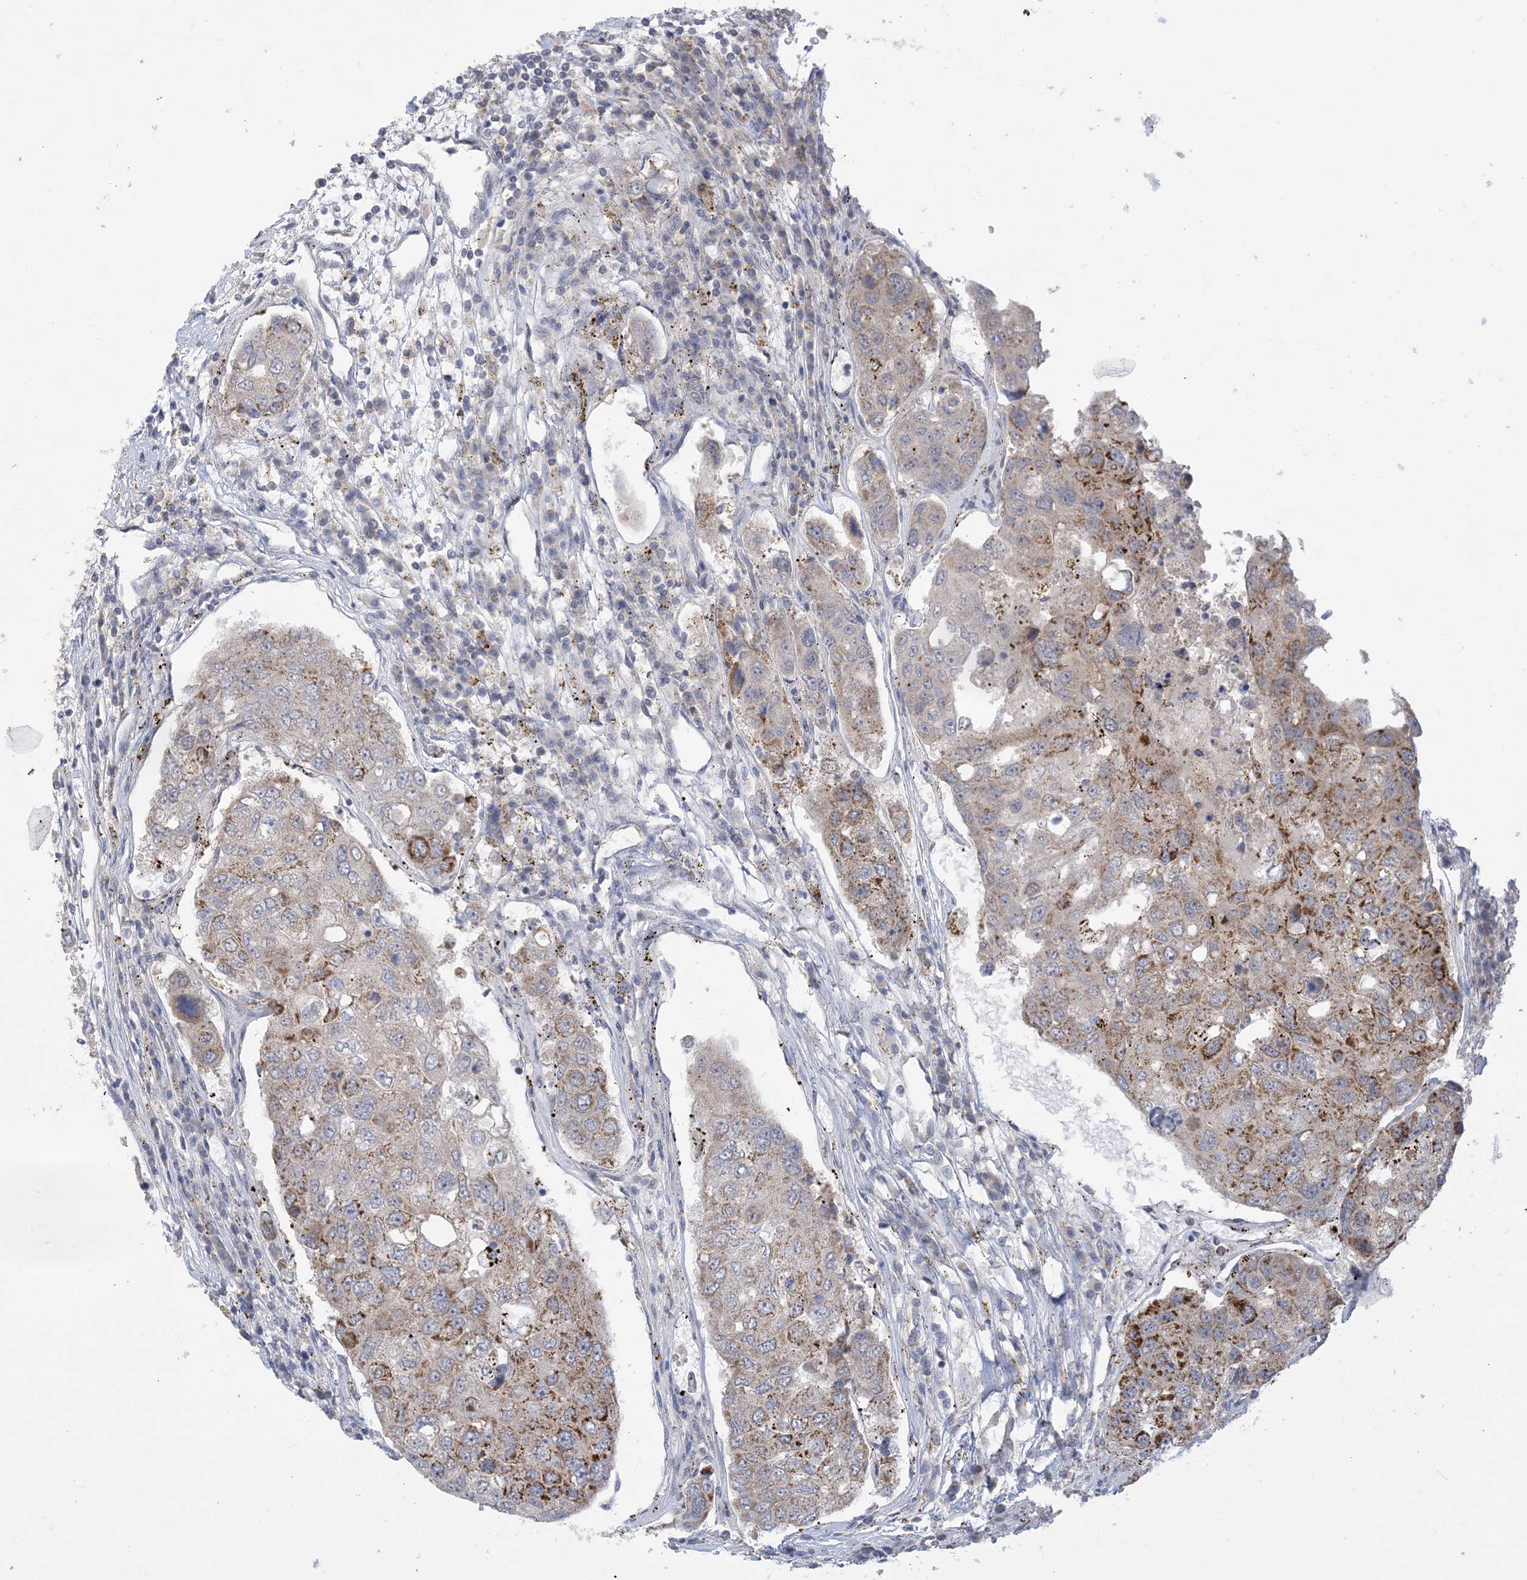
{"staining": {"intensity": "moderate", "quantity": ">75%", "location": "cytoplasmic/membranous"}, "tissue": "urothelial cancer", "cell_type": "Tumor cells", "image_type": "cancer", "snomed": [{"axis": "morphology", "description": "Urothelial carcinoma, High grade"}, {"axis": "topography", "description": "Lymph node"}, {"axis": "topography", "description": "Urinary bladder"}], "caption": "The micrograph shows a brown stain indicating the presence of a protein in the cytoplasmic/membranous of tumor cells in high-grade urothelial carcinoma.", "gene": "TRMT10C", "patient": {"sex": "male", "age": 51}}